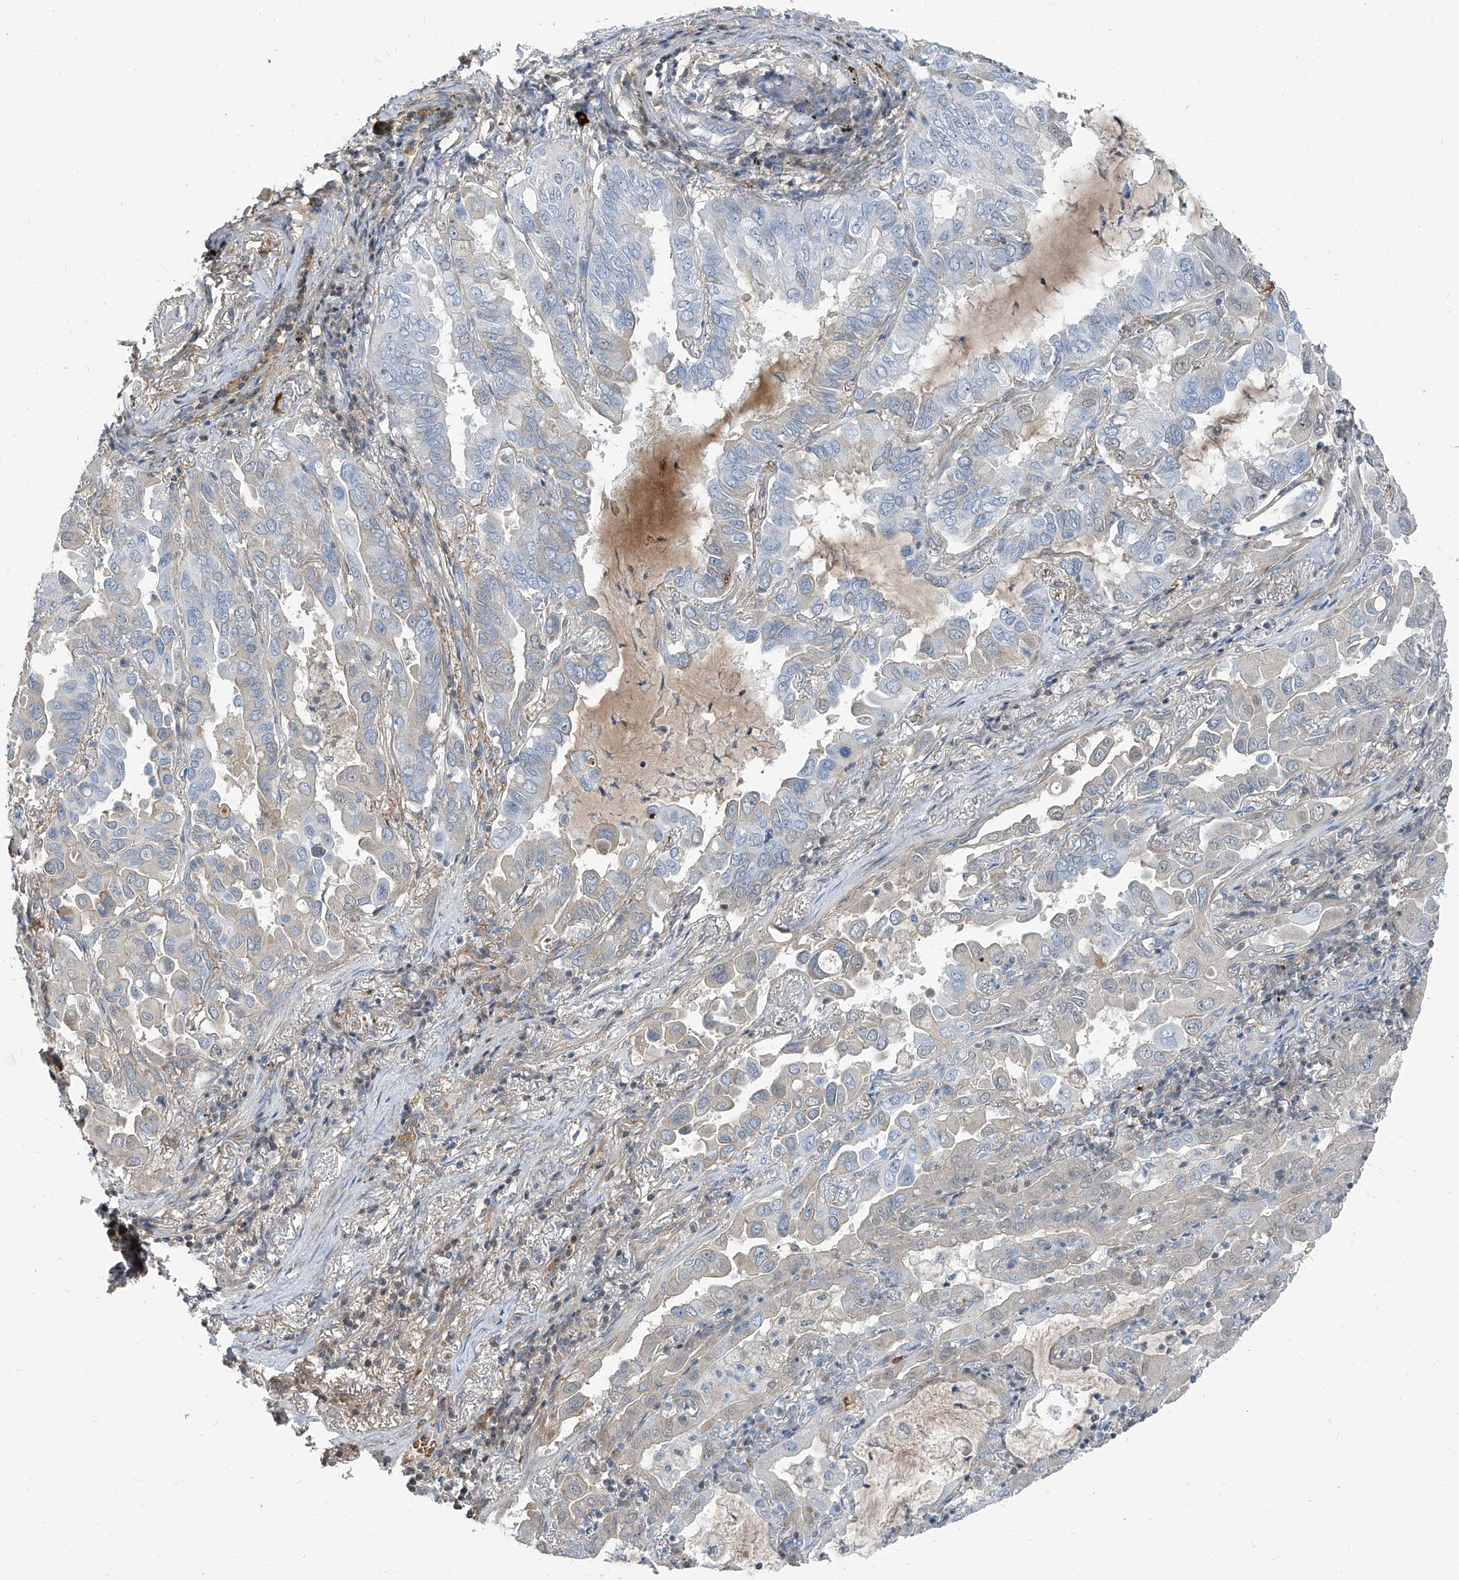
{"staining": {"intensity": "negative", "quantity": "none", "location": "none"}, "tissue": "lung cancer", "cell_type": "Tumor cells", "image_type": "cancer", "snomed": [{"axis": "morphology", "description": "Adenocarcinoma, NOS"}, {"axis": "topography", "description": "Lung"}], "caption": "Tumor cells show no significant protein staining in lung cancer.", "gene": "HOXA3", "patient": {"sex": "male", "age": 64}}